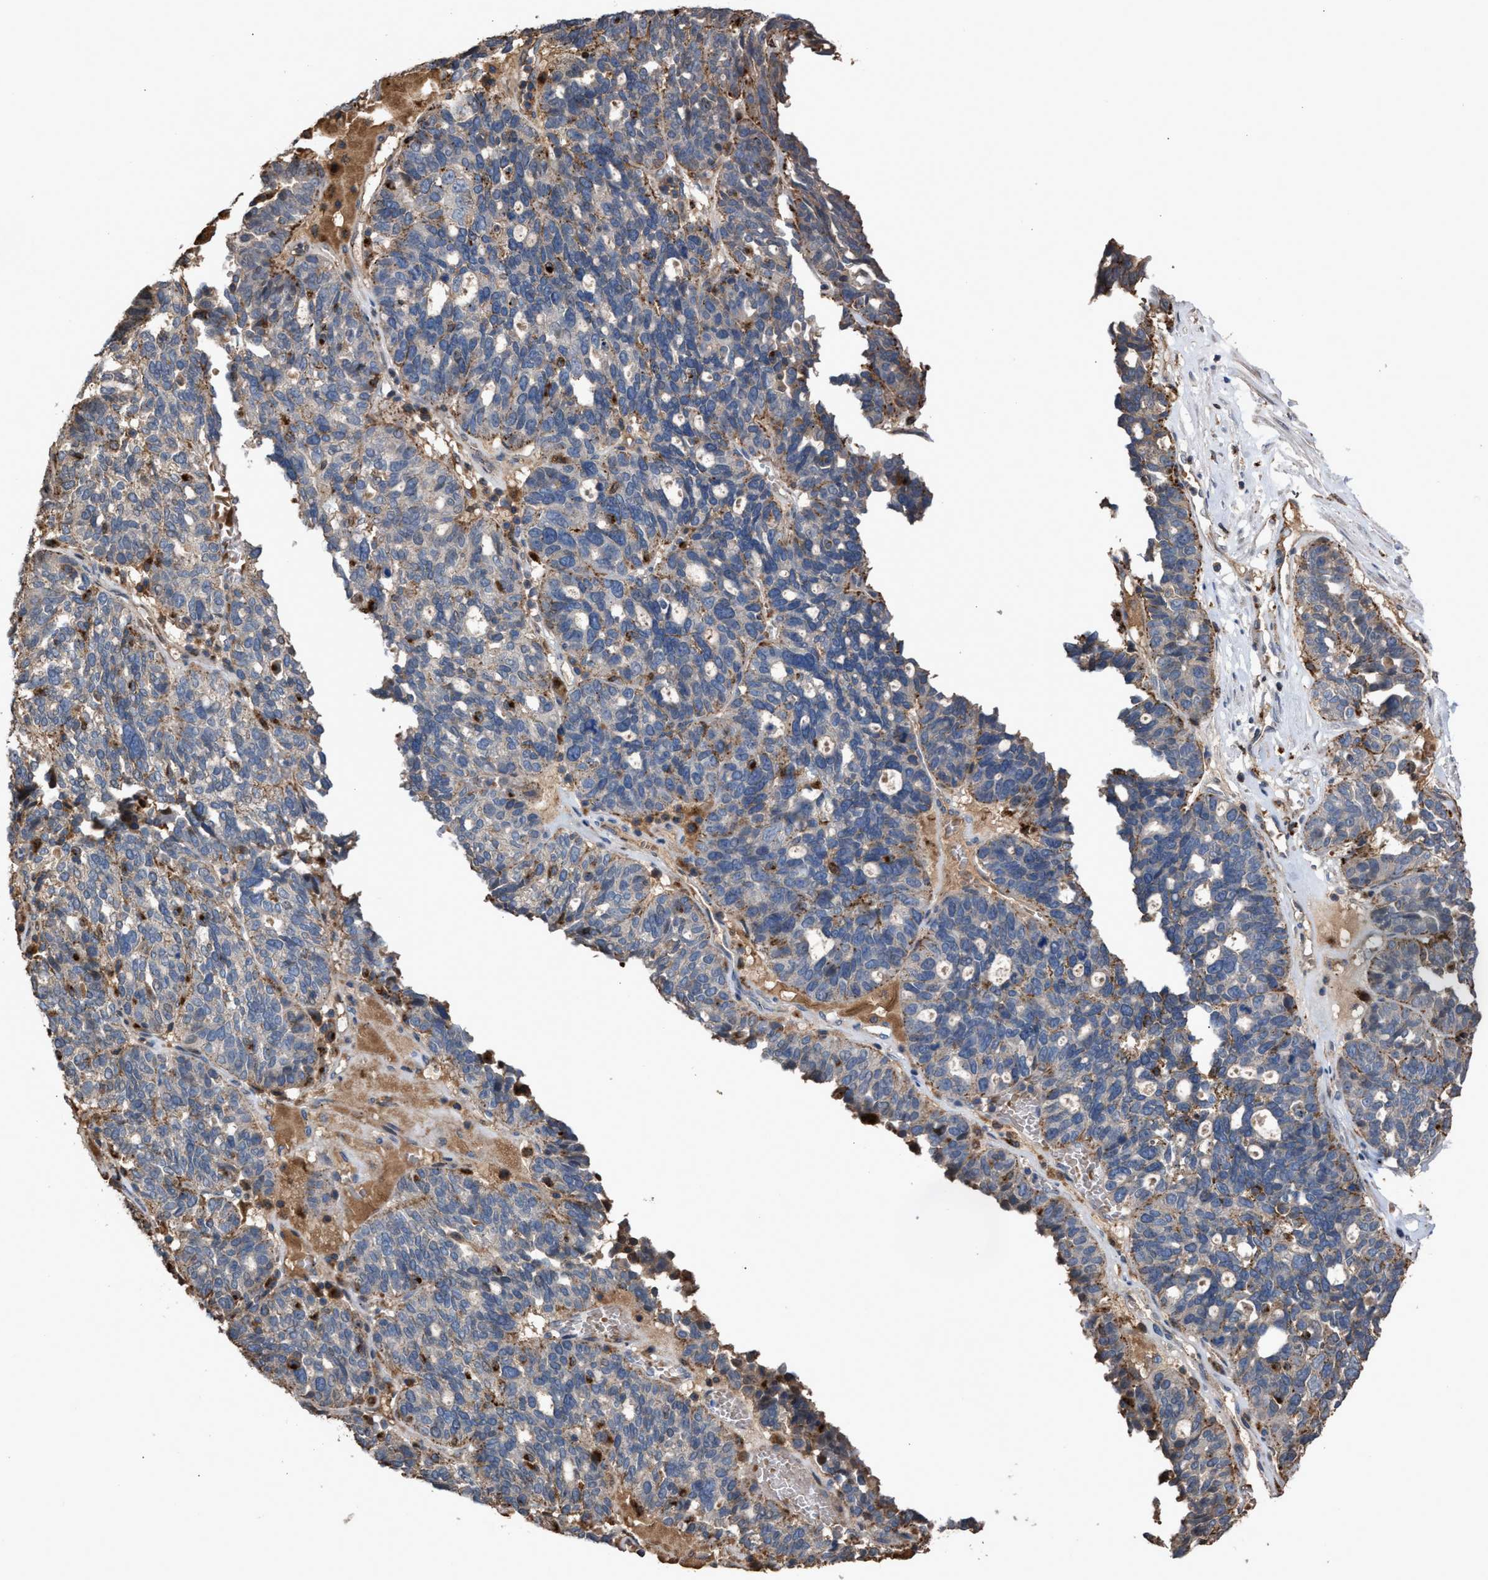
{"staining": {"intensity": "moderate", "quantity": "<25%", "location": "cytoplasmic/membranous"}, "tissue": "ovarian cancer", "cell_type": "Tumor cells", "image_type": "cancer", "snomed": [{"axis": "morphology", "description": "Cystadenocarcinoma, serous, NOS"}, {"axis": "topography", "description": "Ovary"}], "caption": "Immunohistochemistry (IHC) of human serous cystadenocarcinoma (ovarian) exhibits low levels of moderate cytoplasmic/membranous positivity in about <25% of tumor cells.", "gene": "ELMO3", "patient": {"sex": "female", "age": 59}}